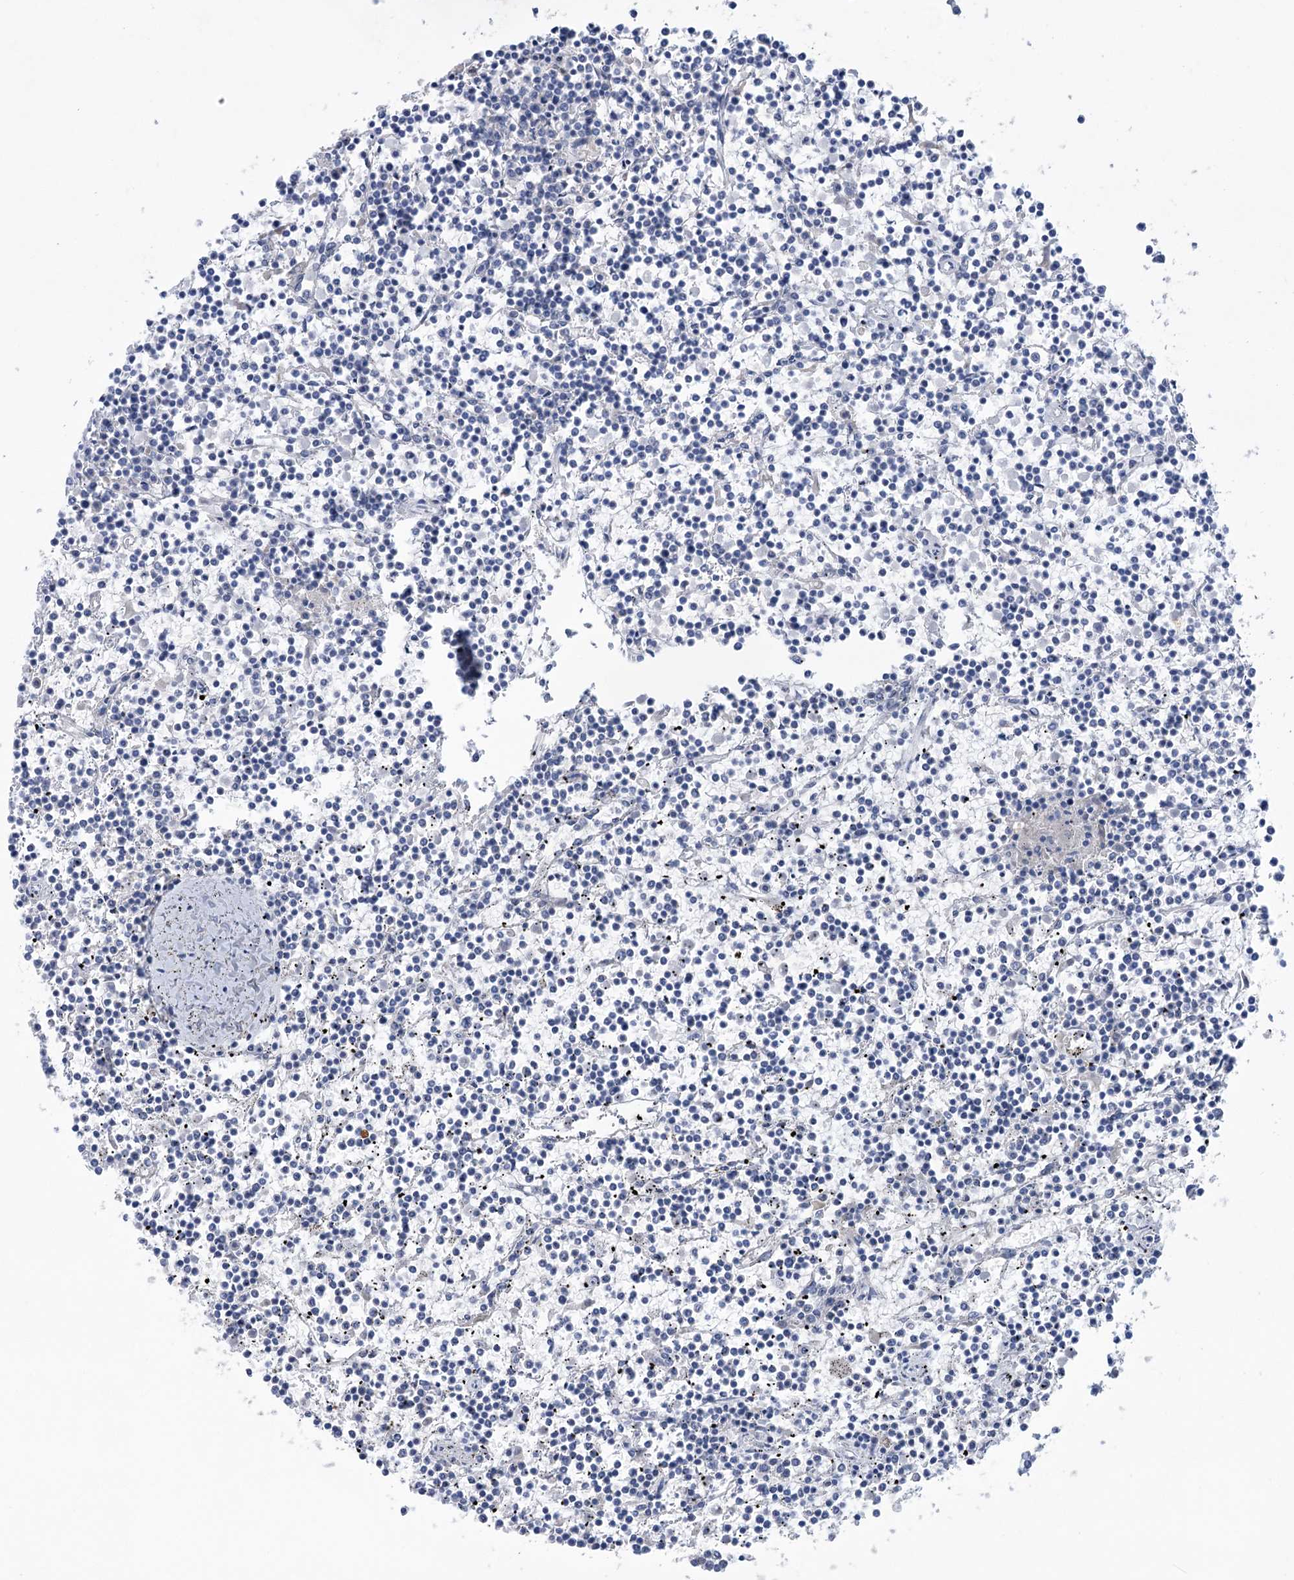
{"staining": {"intensity": "negative", "quantity": "none", "location": "none"}, "tissue": "lymphoma", "cell_type": "Tumor cells", "image_type": "cancer", "snomed": [{"axis": "morphology", "description": "Malignant lymphoma, non-Hodgkin's type, Low grade"}, {"axis": "topography", "description": "Spleen"}], "caption": "Lymphoma stained for a protein using immunohistochemistry shows no positivity tumor cells.", "gene": "MTCH2", "patient": {"sex": "female", "age": 19}}